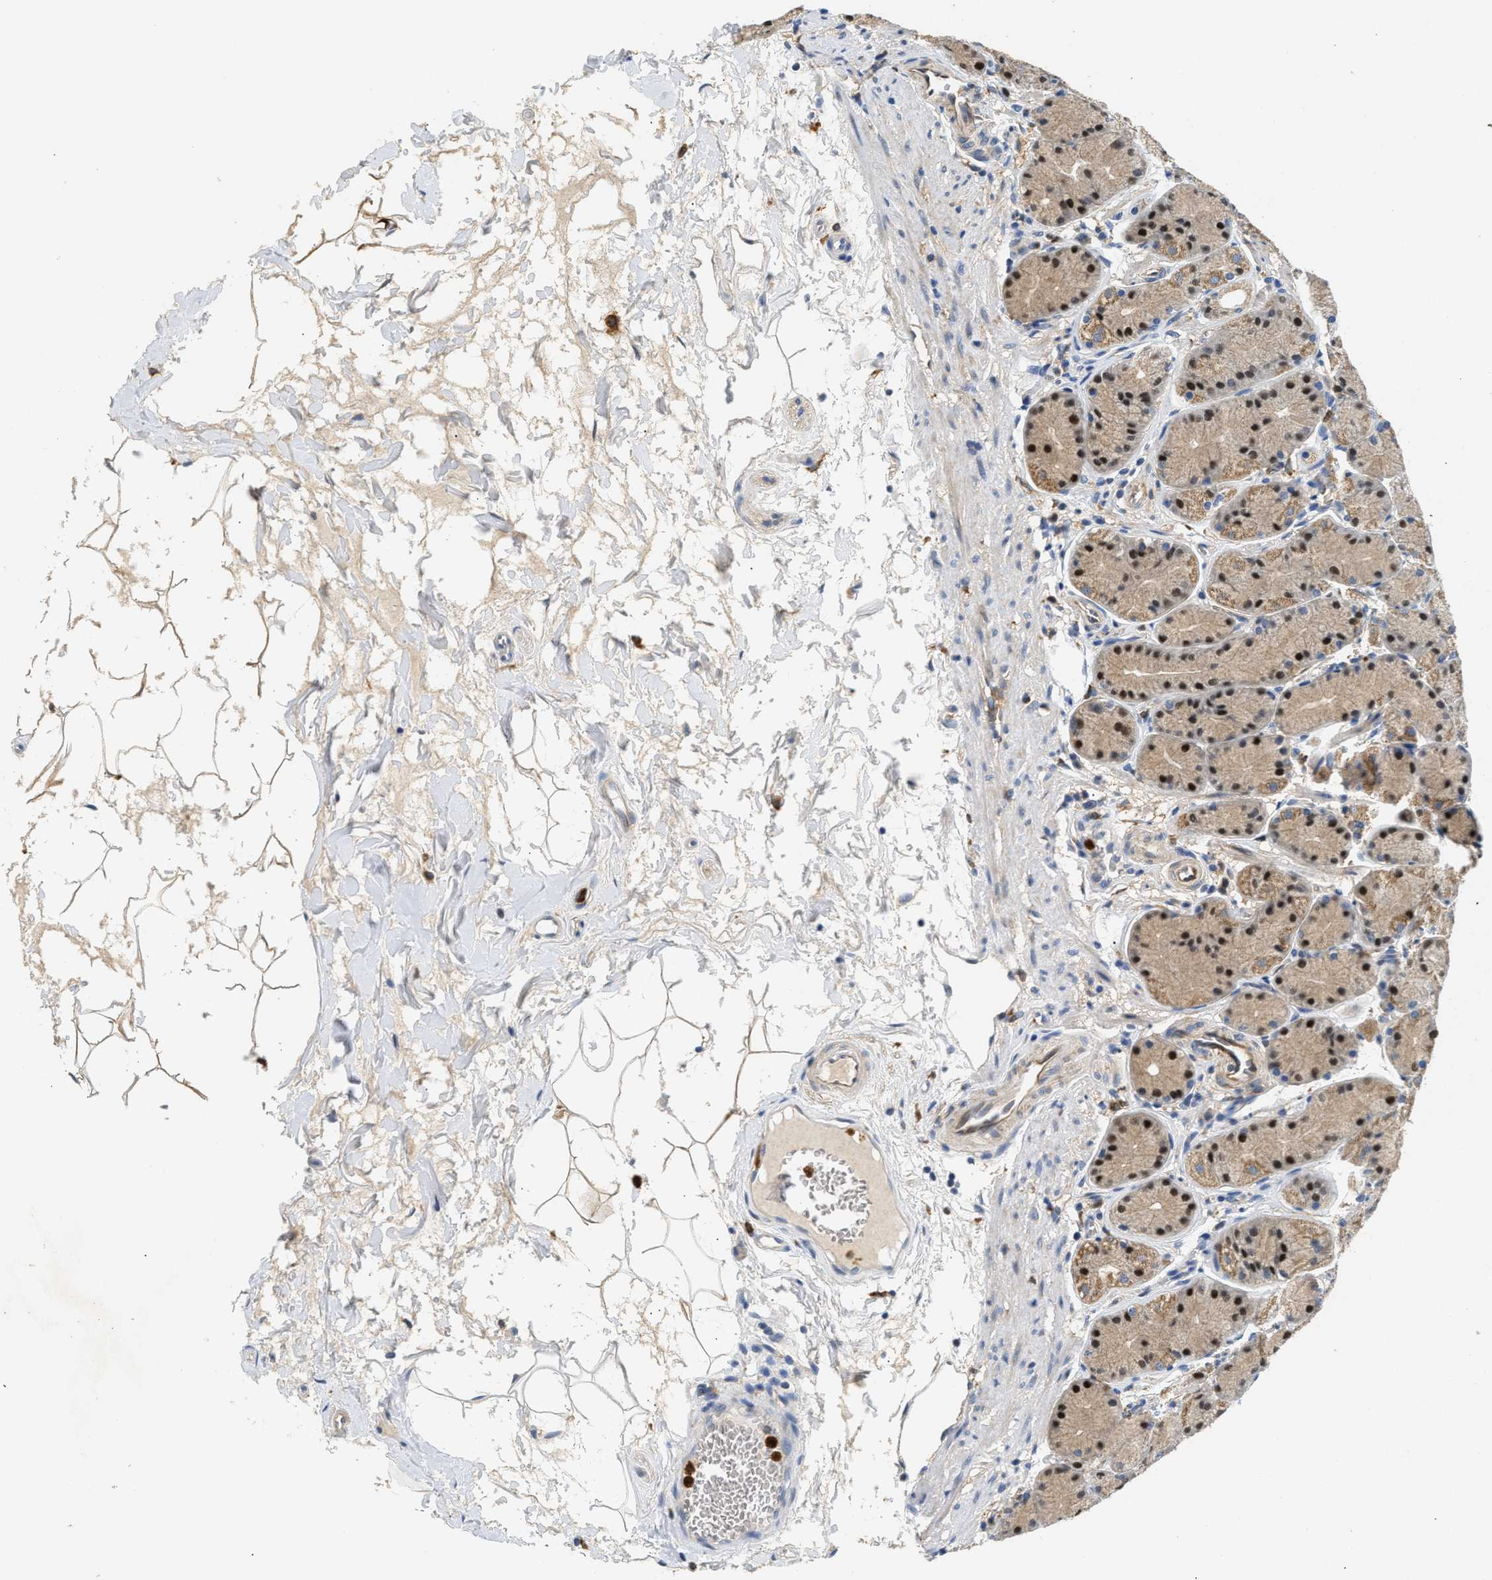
{"staining": {"intensity": "moderate", "quantity": ">75%", "location": "cytoplasmic/membranous,nuclear"}, "tissue": "stomach", "cell_type": "Glandular cells", "image_type": "normal", "snomed": [{"axis": "morphology", "description": "Normal tissue, NOS"}, {"axis": "topography", "description": "Stomach"}], "caption": "Immunohistochemistry staining of benign stomach, which displays medium levels of moderate cytoplasmic/membranous,nuclear staining in approximately >75% of glandular cells indicating moderate cytoplasmic/membranous,nuclear protein expression. The staining was performed using DAB (3,3'-diaminobenzidine) (brown) for protein detection and nuclei were counterstained in hematoxylin (blue).", "gene": "RAB31", "patient": {"sex": "male", "age": 42}}